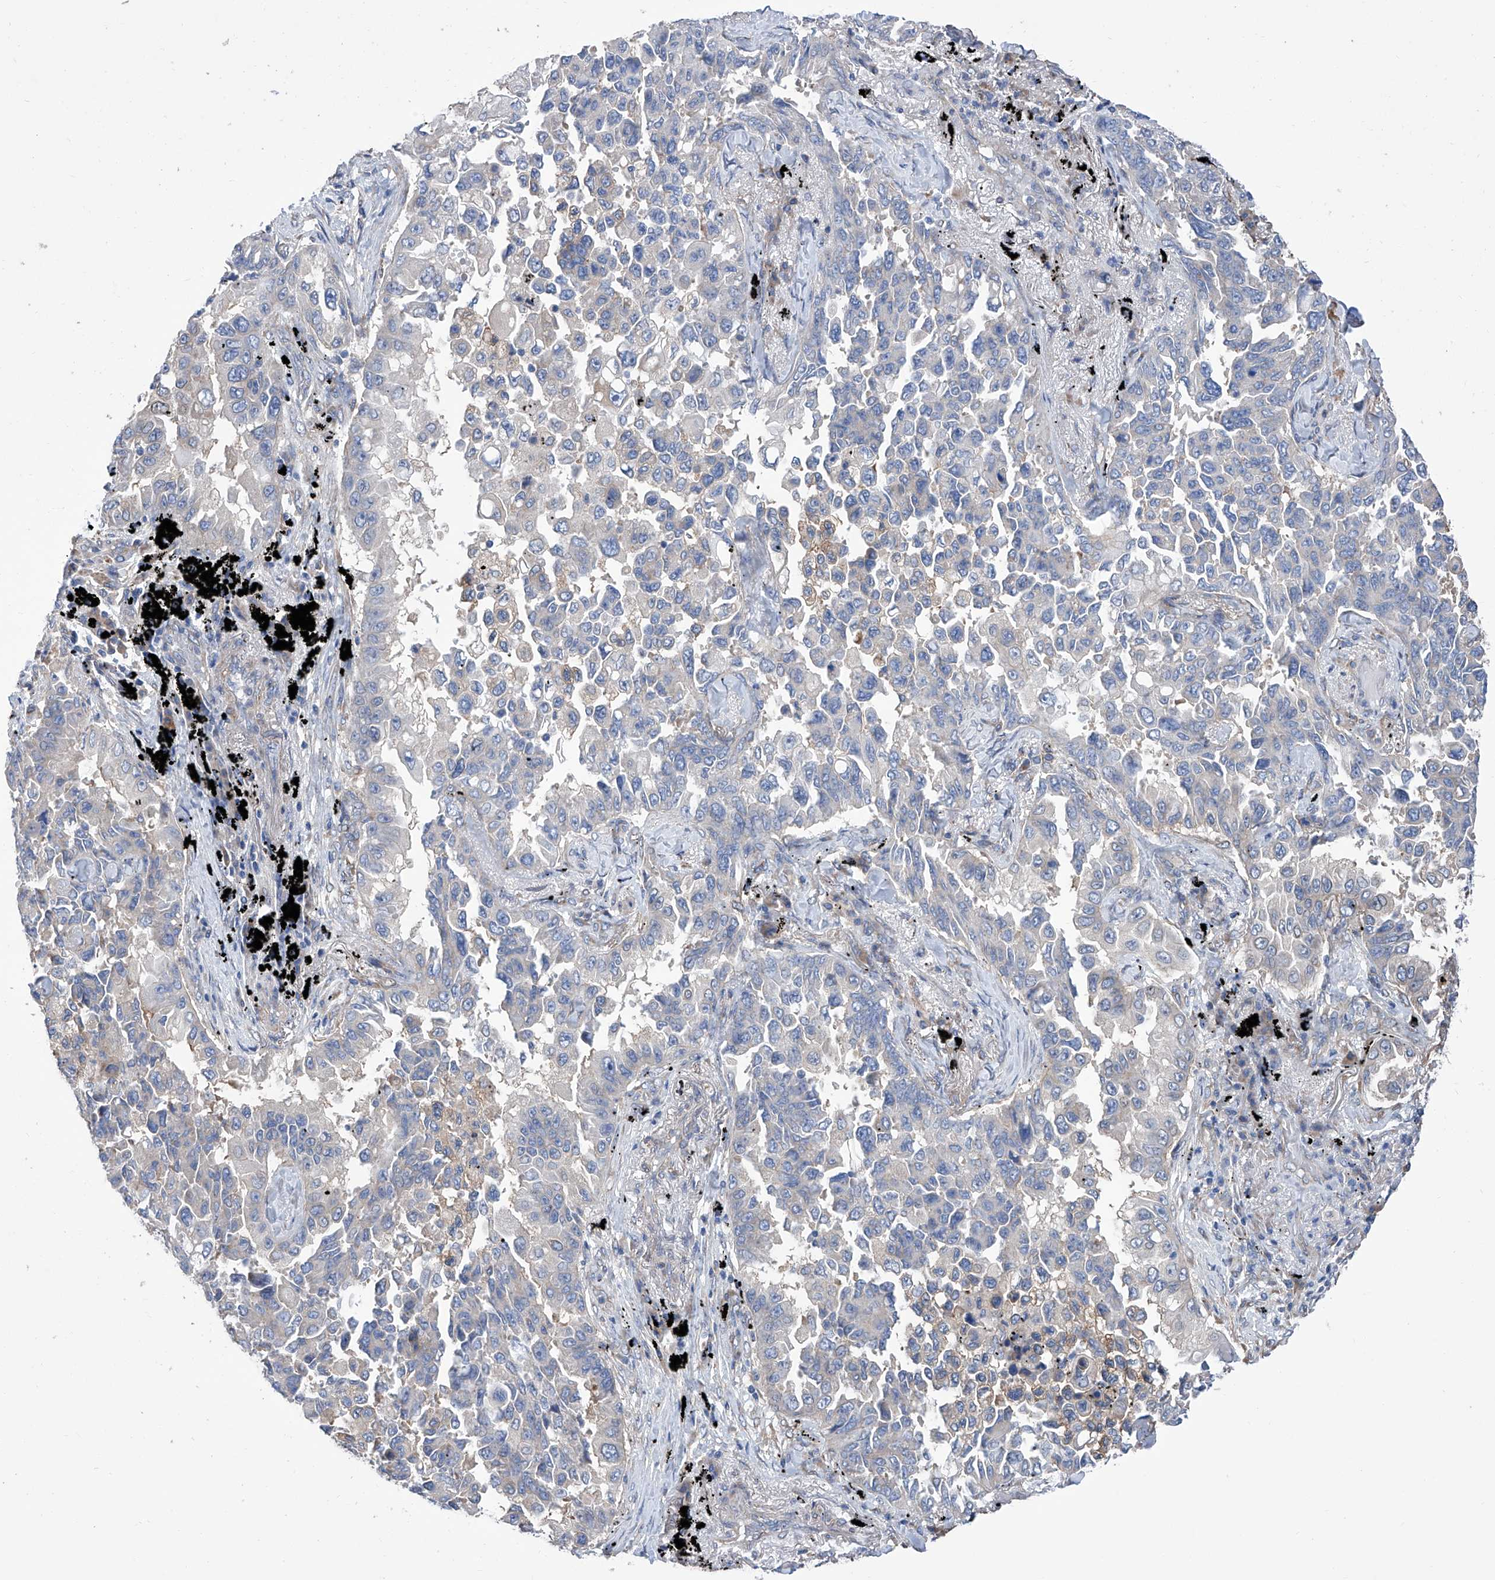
{"staining": {"intensity": "negative", "quantity": "none", "location": "none"}, "tissue": "lung cancer", "cell_type": "Tumor cells", "image_type": "cancer", "snomed": [{"axis": "morphology", "description": "Adenocarcinoma, NOS"}, {"axis": "topography", "description": "Lung"}], "caption": "This image is of lung cancer stained with immunohistochemistry to label a protein in brown with the nuclei are counter-stained blue. There is no staining in tumor cells. (Brightfield microscopy of DAB (3,3'-diaminobenzidine) IHC at high magnification).", "gene": "SMS", "patient": {"sex": "female", "age": 67}}